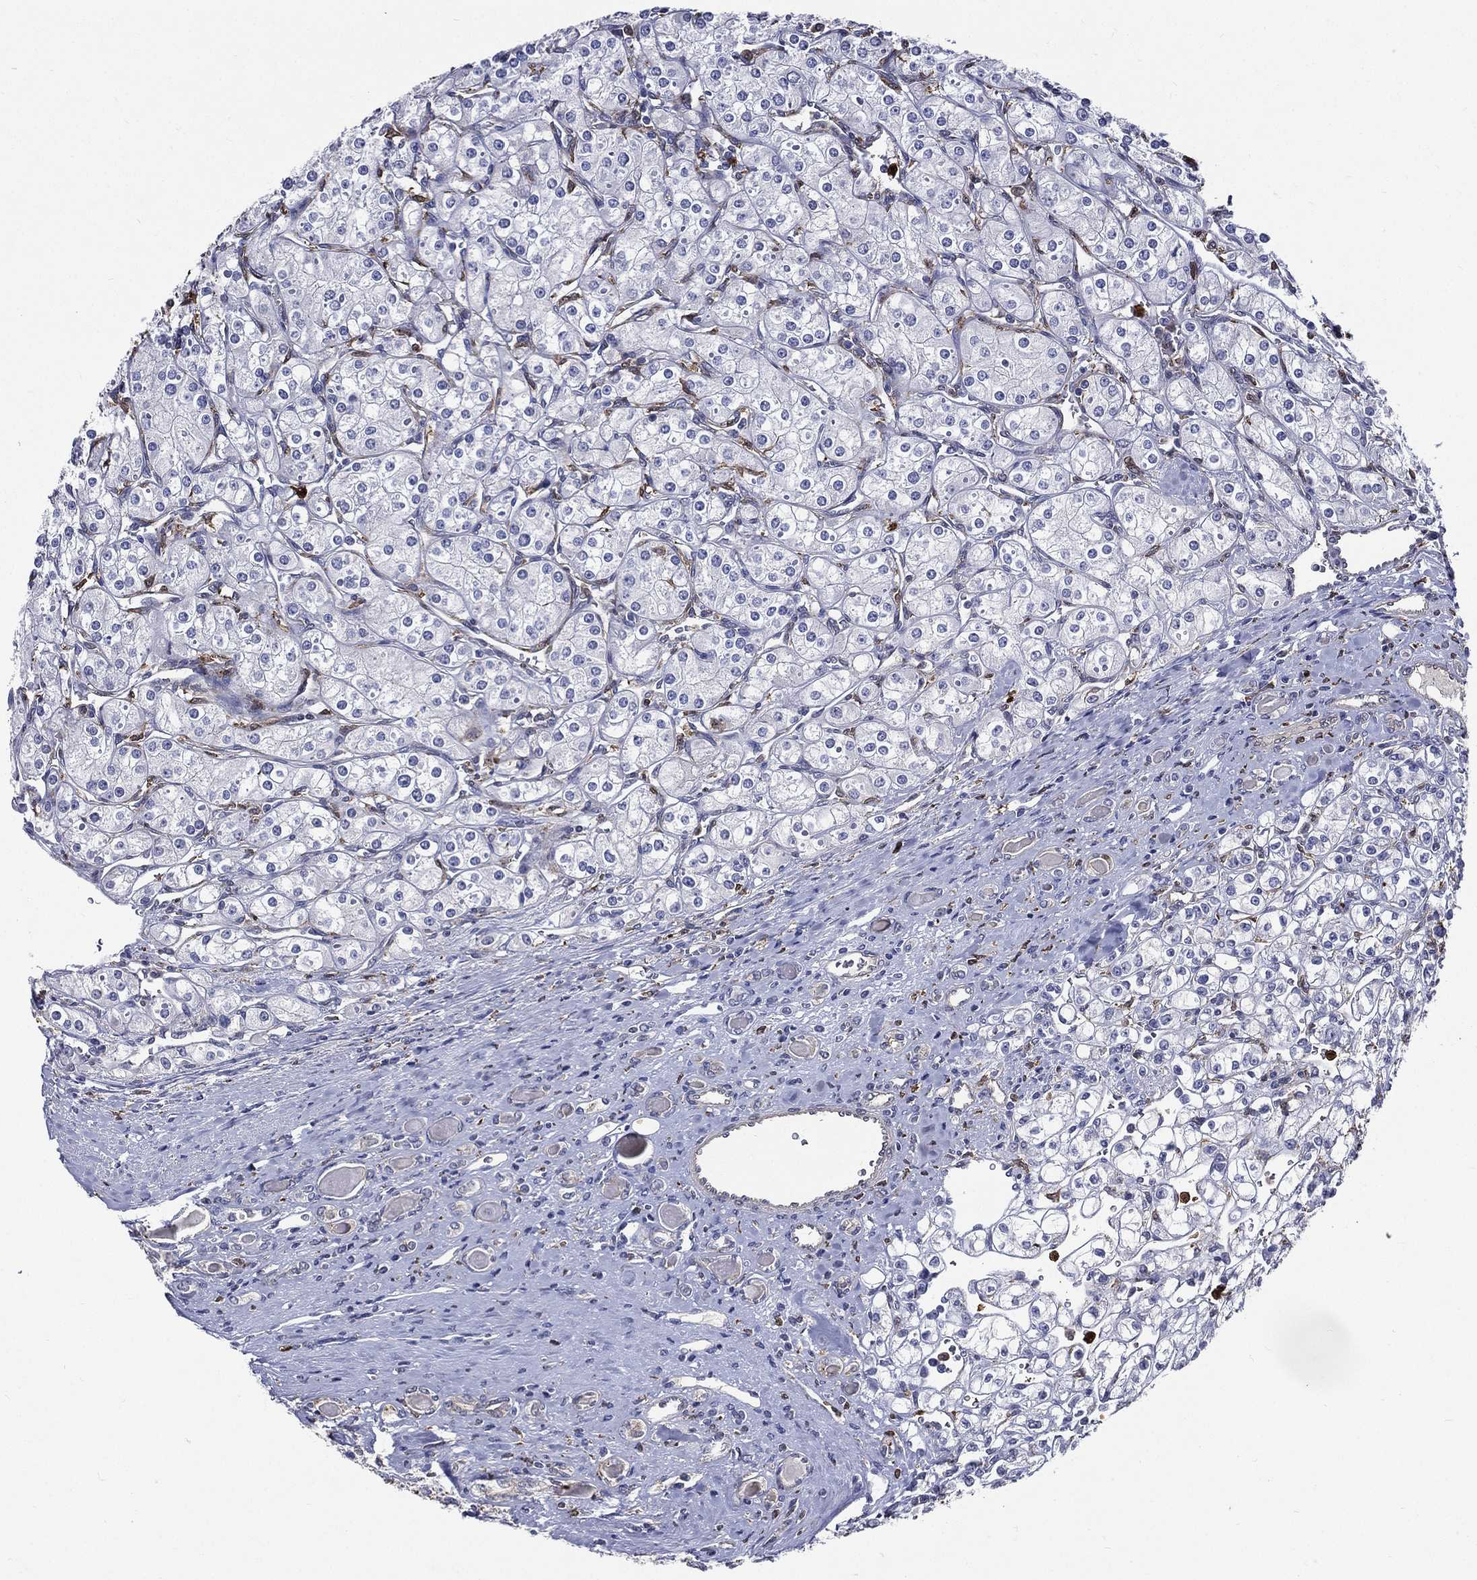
{"staining": {"intensity": "negative", "quantity": "none", "location": "none"}, "tissue": "renal cancer", "cell_type": "Tumor cells", "image_type": "cancer", "snomed": [{"axis": "morphology", "description": "Adenocarcinoma, NOS"}, {"axis": "topography", "description": "Kidney"}], "caption": "There is no significant staining in tumor cells of renal adenocarcinoma. (Brightfield microscopy of DAB IHC at high magnification).", "gene": "GPR171", "patient": {"sex": "male", "age": 77}}